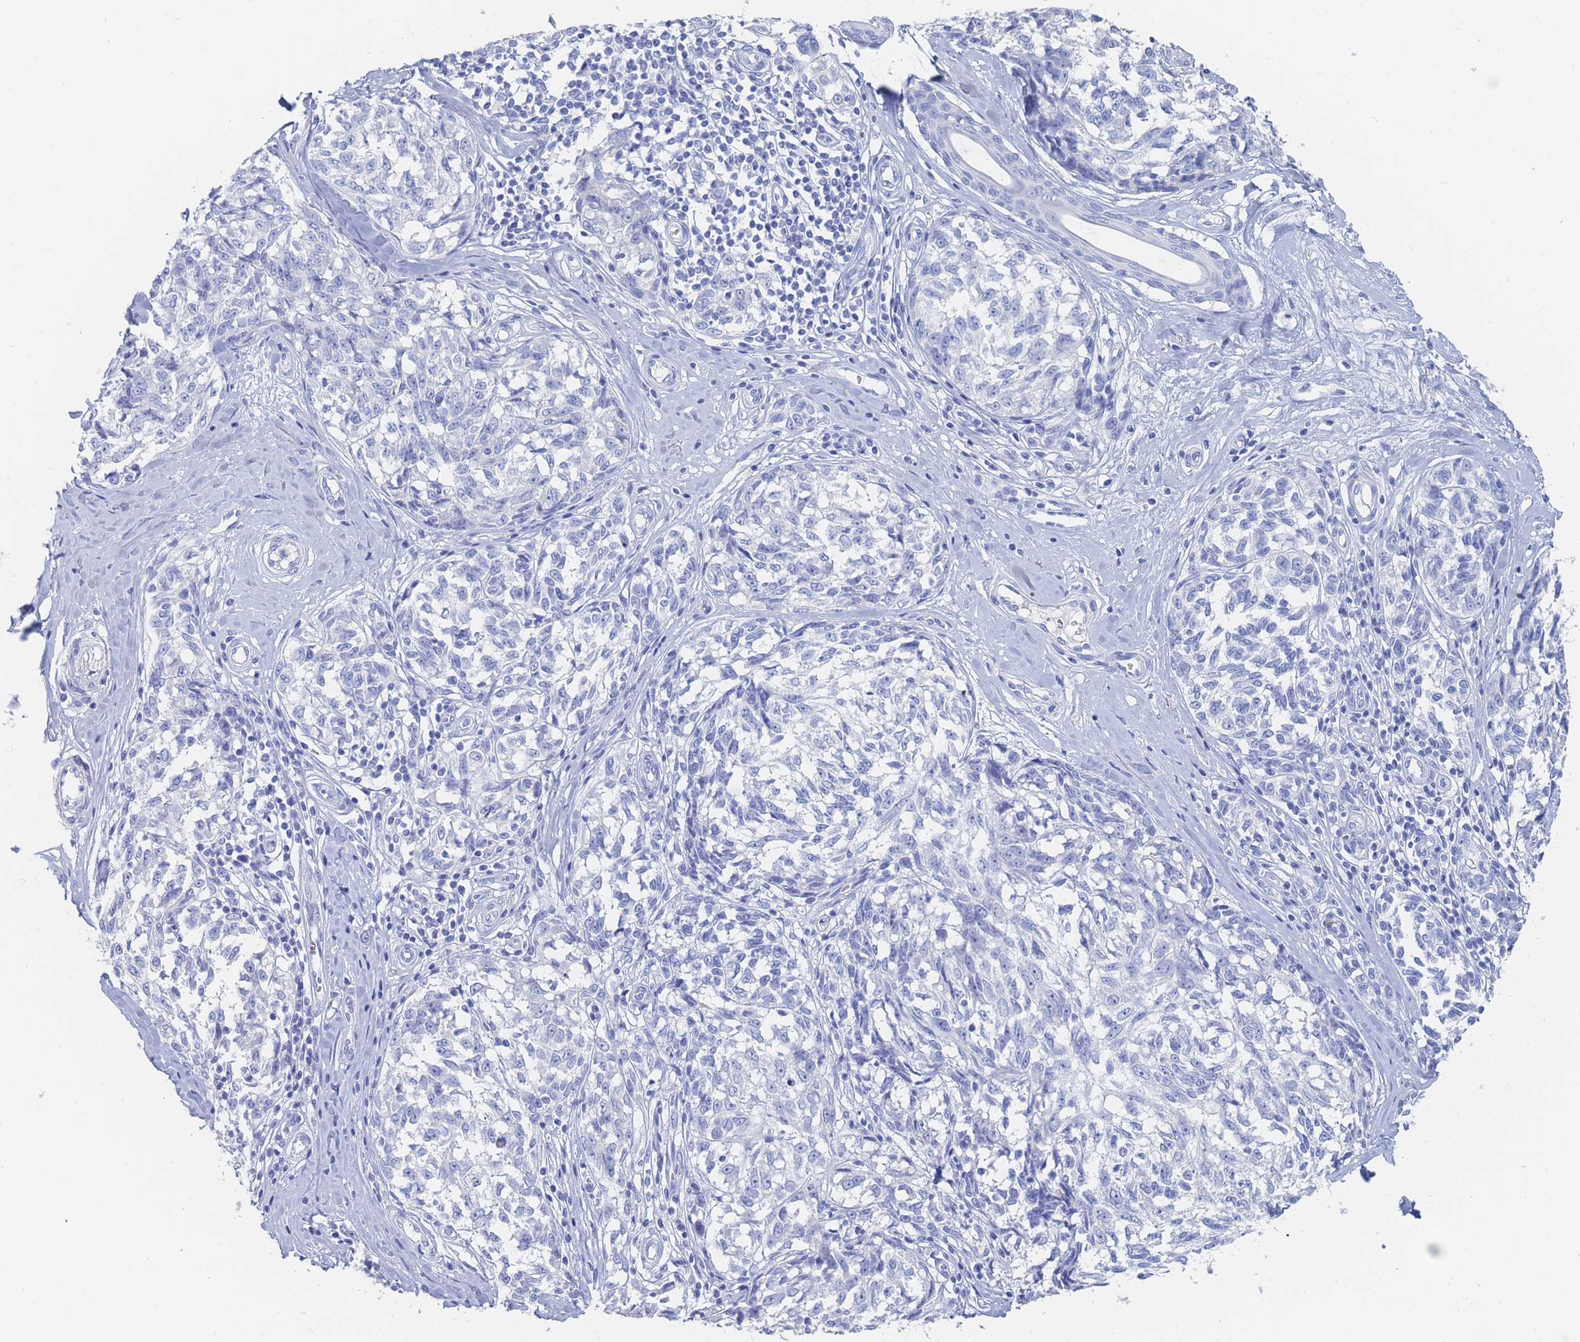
{"staining": {"intensity": "negative", "quantity": "none", "location": "none"}, "tissue": "melanoma", "cell_type": "Tumor cells", "image_type": "cancer", "snomed": [{"axis": "morphology", "description": "Normal tissue, NOS"}, {"axis": "morphology", "description": "Malignant melanoma, NOS"}, {"axis": "topography", "description": "Skin"}], "caption": "This is a photomicrograph of IHC staining of malignant melanoma, which shows no positivity in tumor cells. The staining is performed using DAB (3,3'-diaminobenzidine) brown chromogen with nuclei counter-stained in using hematoxylin.", "gene": "SLC25A35", "patient": {"sex": "female", "age": 64}}